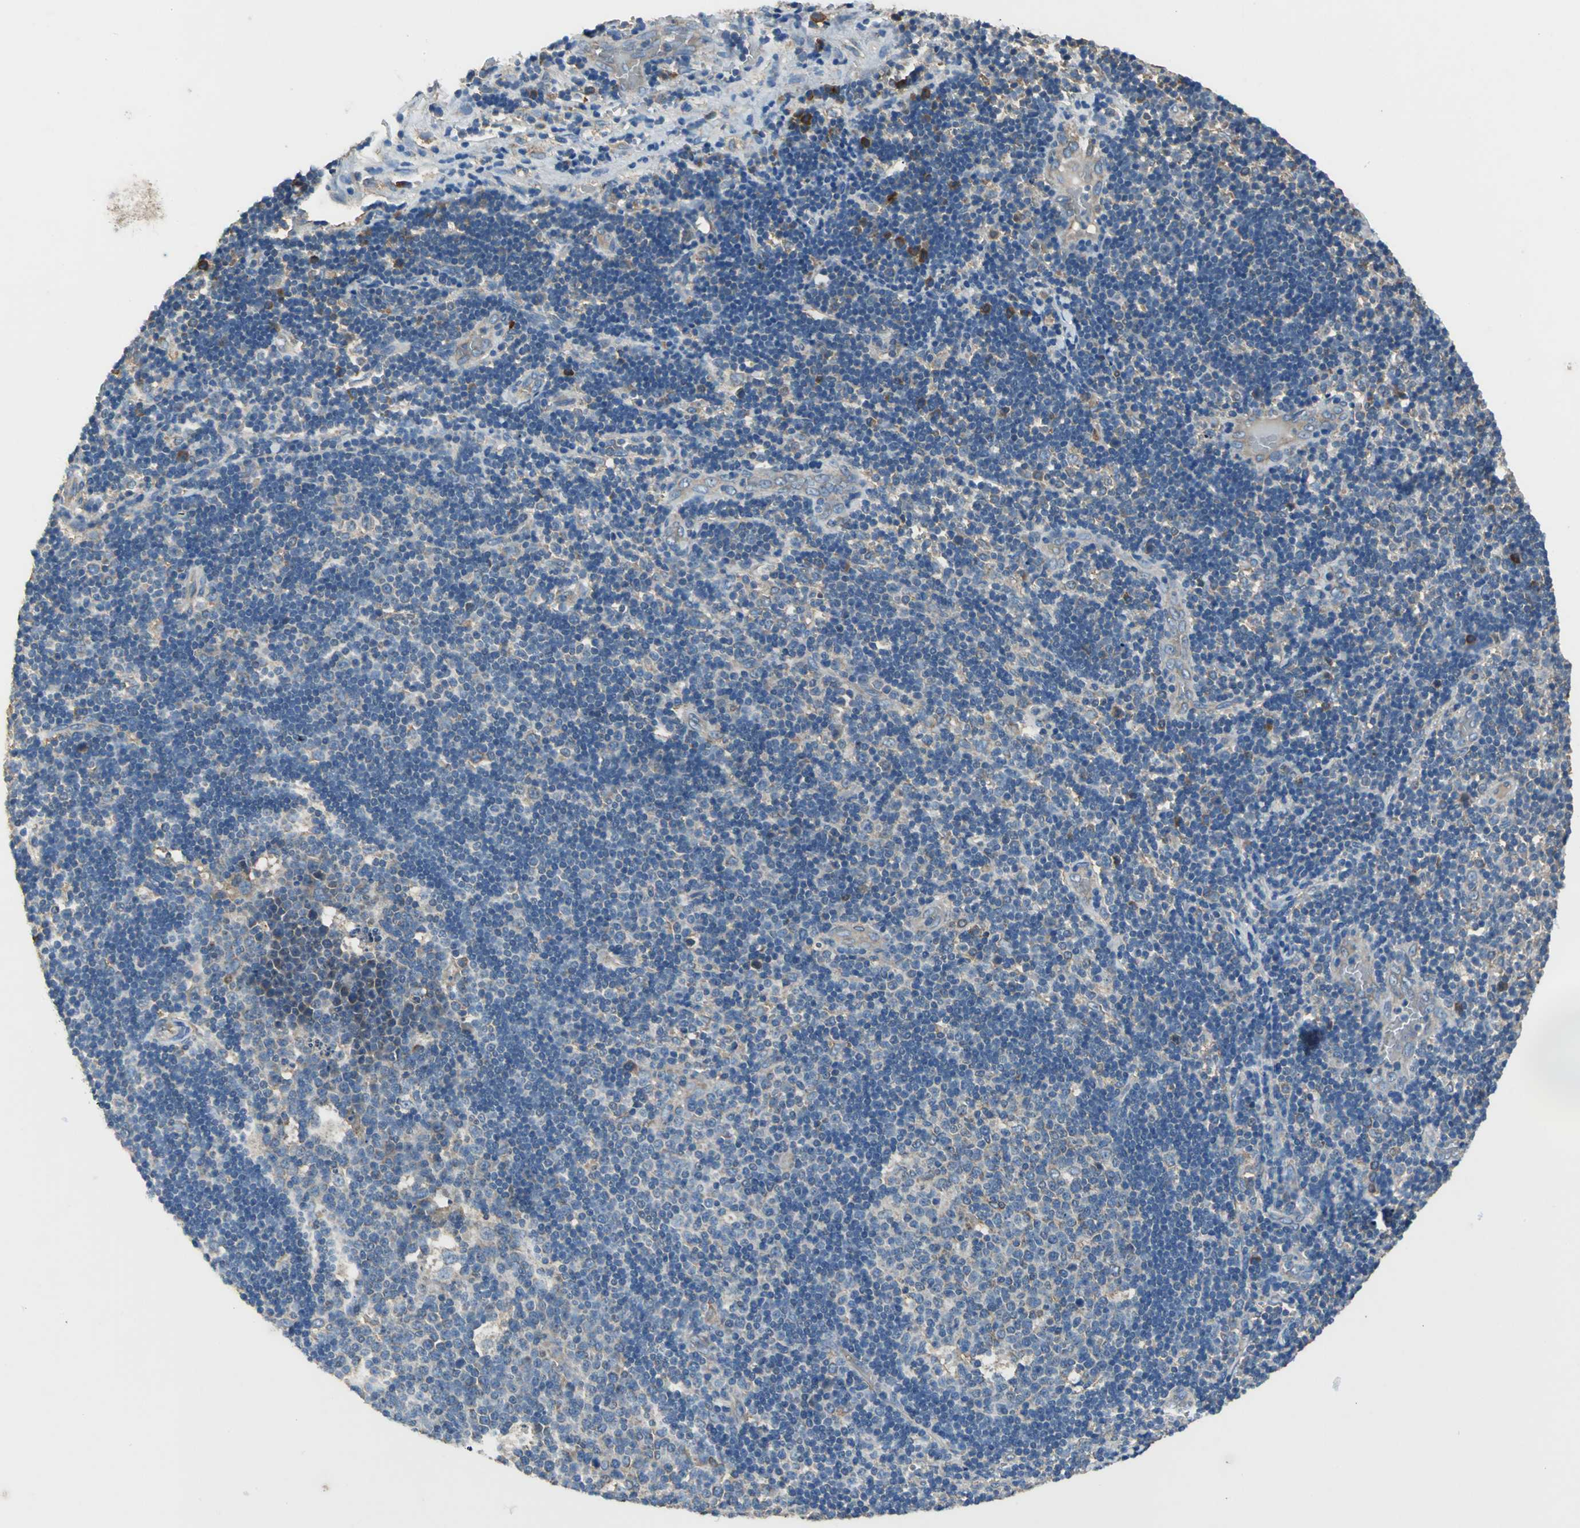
{"staining": {"intensity": "moderate", "quantity": "<25%", "location": "cytoplasmic/membranous"}, "tissue": "lymph node", "cell_type": "Germinal center cells", "image_type": "normal", "snomed": [{"axis": "morphology", "description": "Normal tissue, NOS"}, {"axis": "topography", "description": "Lymph node"}, {"axis": "topography", "description": "Salivary gland"}], "caption": "A brown stain shows moderate cytoplasmic/membranous positivity of a protein in germinal center cells of benign lymph node. (IHC, brightfield microscopy, high magnification).", "gene": "HEPH", "patient": {"sex": "male", "age": 8}}